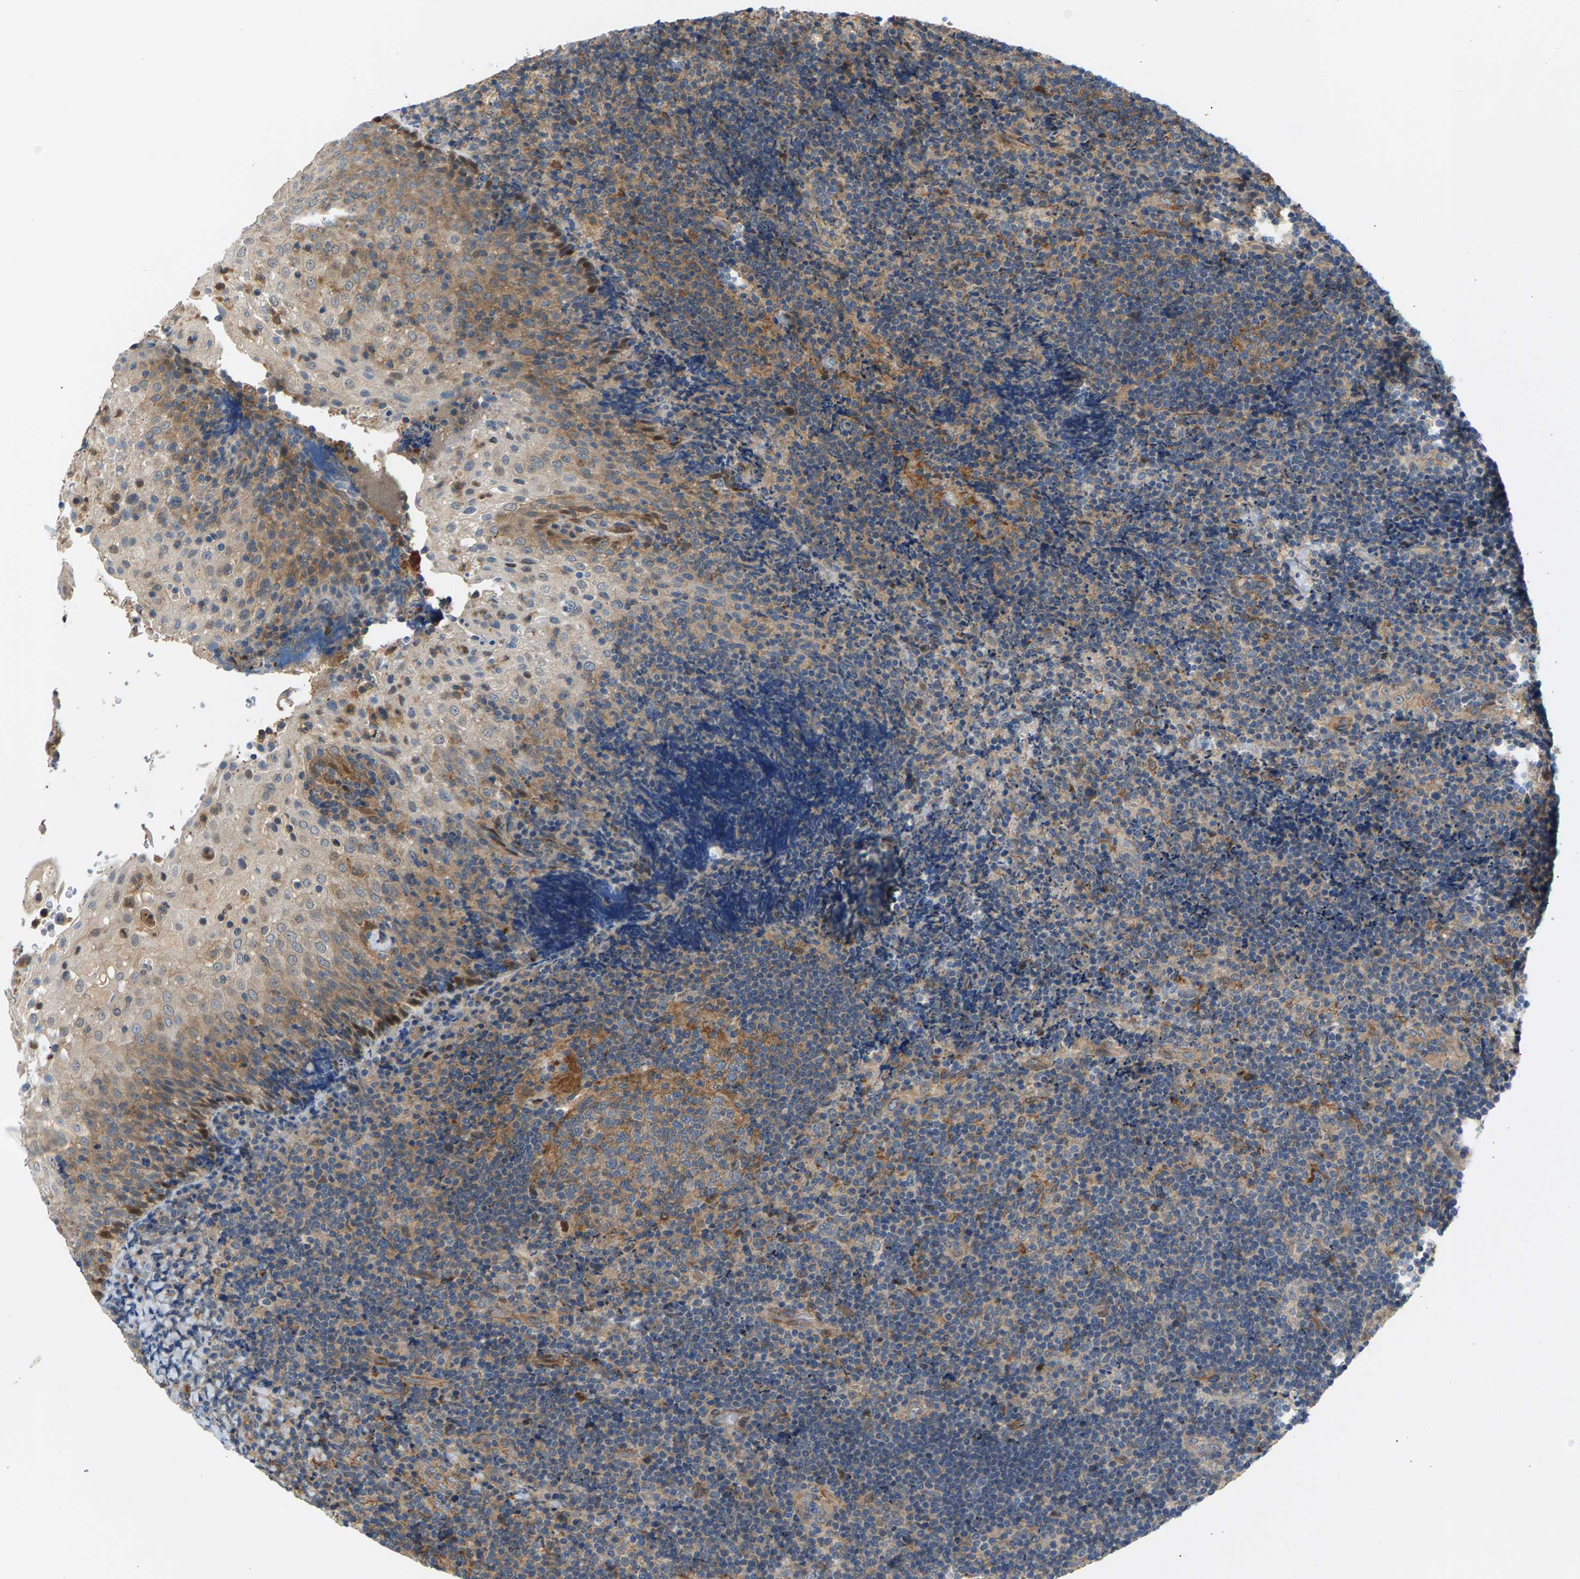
{"staining": {"intensity": "moderate", "quantity": "25%-75%", "location": "cytoplasmic/membranous"}, "tissue": "lymphoma", "cell_type": "Tumor cells", "image_type": "cancer", "snomed": [{"axis": "morphology", "description": "Malignant lymphoma, non-Hodgkin's type, High grade"}, {"axis": "topography", "description": "Tonsil"}], "caption": "Human malignant lymphoma, non-Hodgkin's type (high-grade) stained with a brown dye displays moderate cytoplasmic/membranous positive staining in about 25%-75% of tumor cells.", "gene": "KRTAP27-1", "patient": {"sex": "female", "age": 36}}